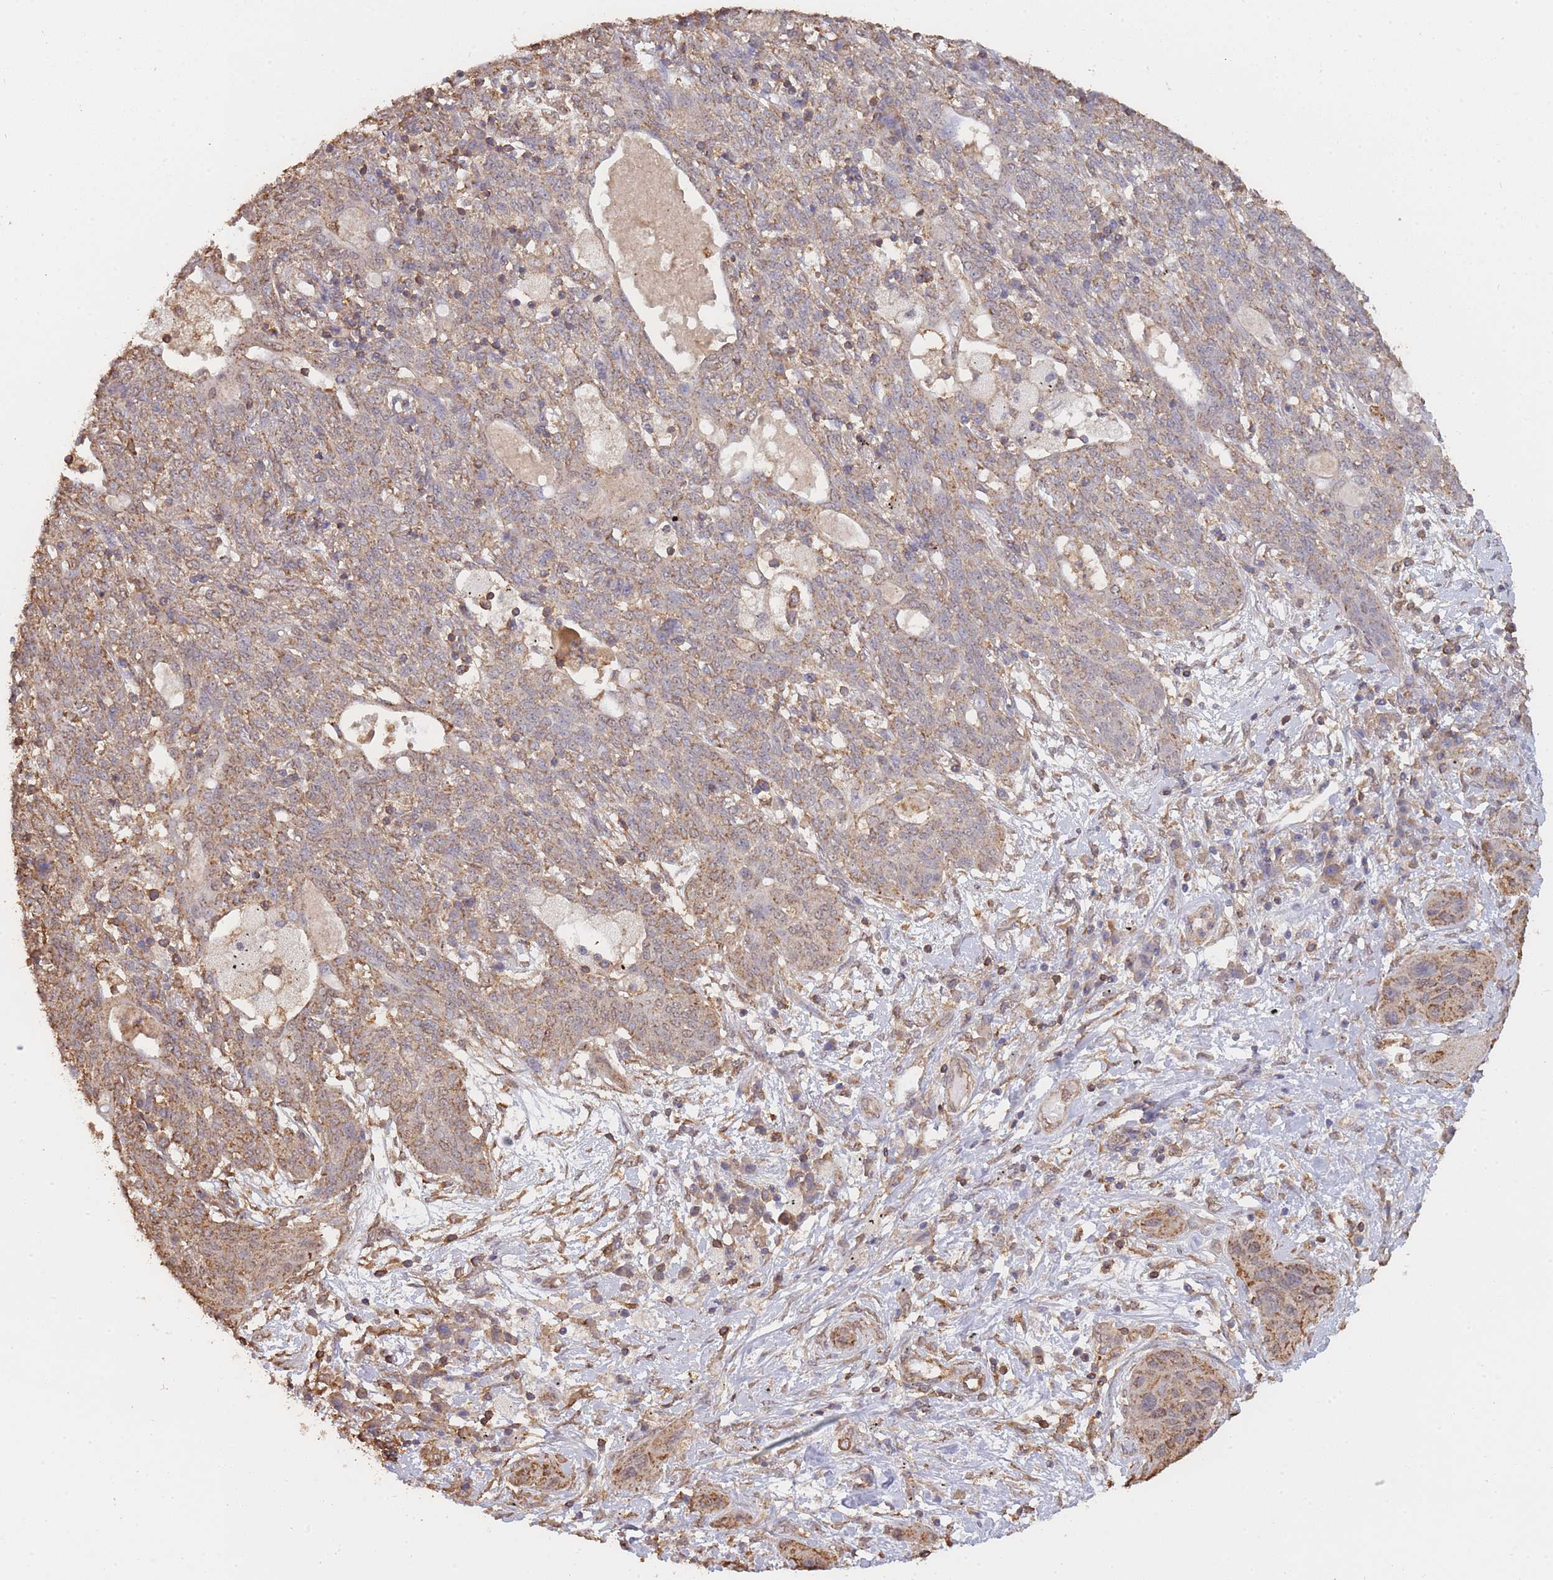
{"staining": {"intensity": "weak", "quantity": ">75%", "location": "cytoplasmic/membranous"}, "tissue": "lung cancer", "cell_type": "Tumor cells", "image_type": "cancer", "snomed": [{"axis": "morphology", "description": "Squamous cell carcinoma, NOS"}, {"axis": "topography", "description": "Lung"}], "caption": "Human lung cancer stained with a protein marker displays weak staining in tumor cells.", "gene": "METRN", "patient": {"sex": "female", "age": 70}}